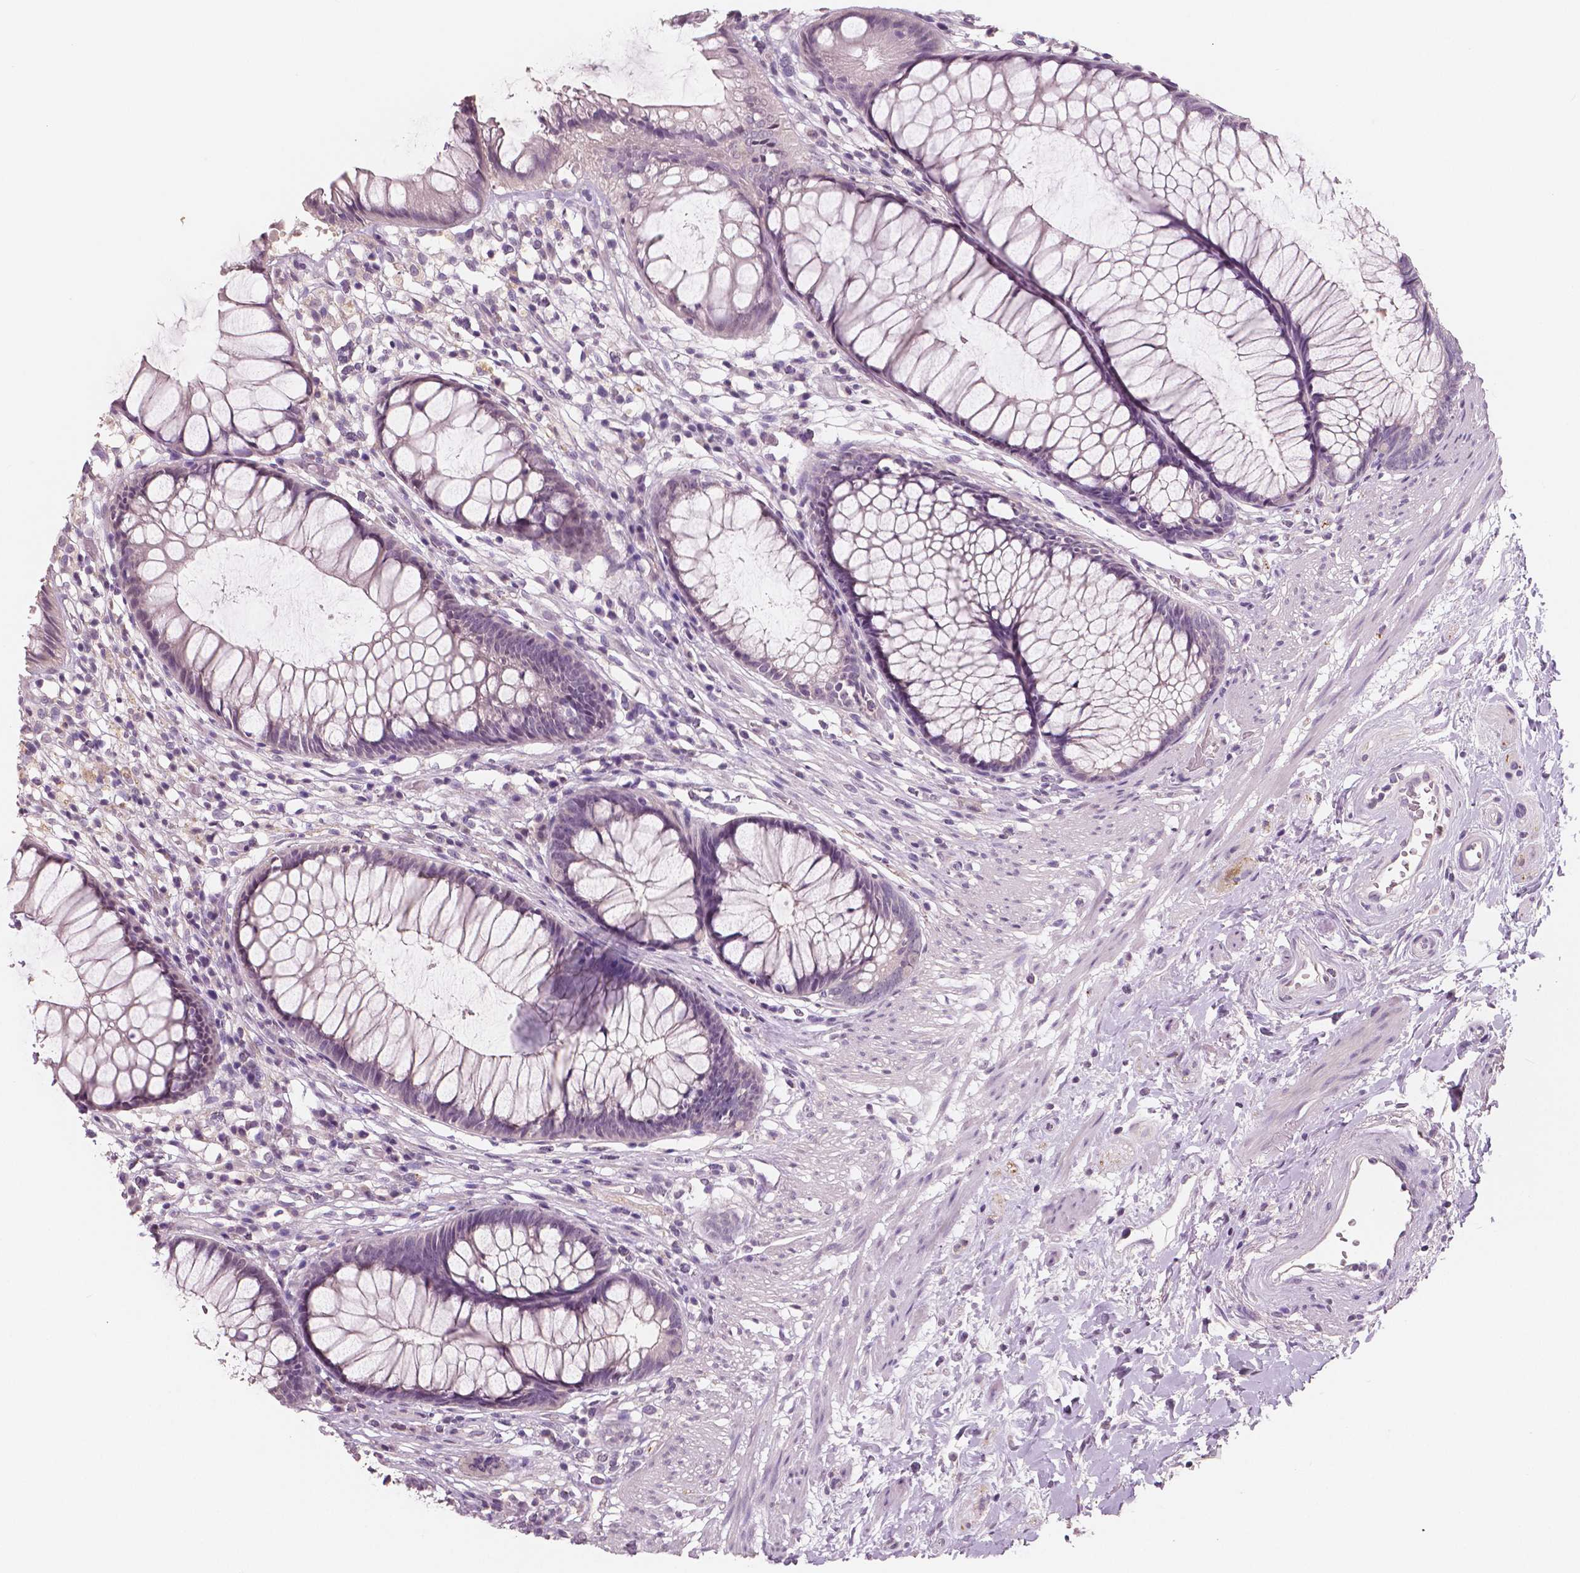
{"staining": {"intensity": "negative", "quantity": "none", "location": "none"}, "tissue": "rectum", "cell_type": "Glandular cells", "image_type": "normal", "snomed": [{"axis": "morphology", "description": "Normal tissue, NOS"}, {"axis": "topography", "description": "Smooth muscle"}, {"axis": "topography", "description": "Rectum"}], "caption": "Protein analysis of benign rectum demonstrates no significant staining in glandular cells. The staining is performed using DAB (3,3'-diaminobenzidine) brown chromogen with nuclei counter-stained in using hematoxylin.", "gene": "NECAB1", "patient": {"sex": "male", "age": 53}}